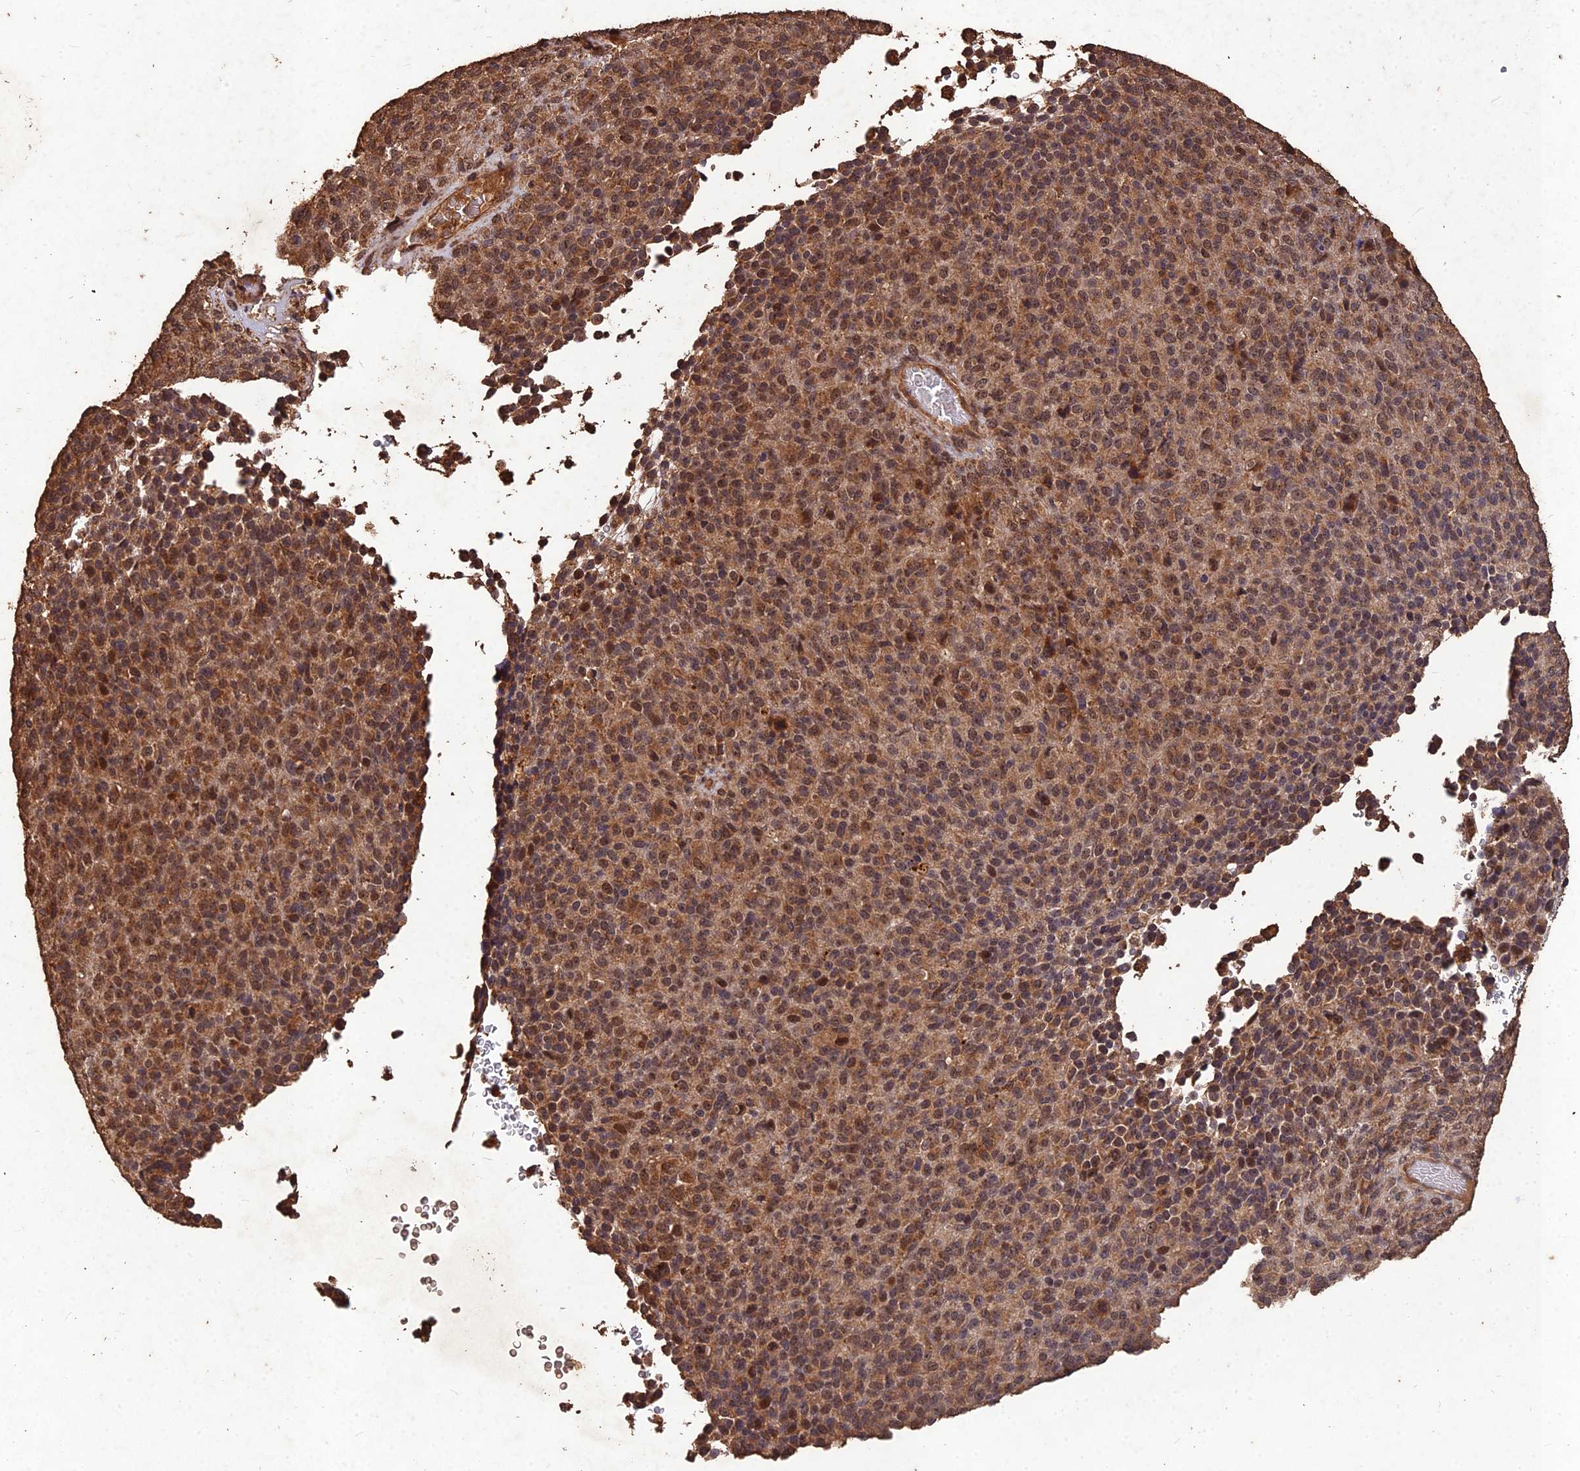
{"staining": {"intensity": "moderate", "quantity": ">75%", "location": "cytoplasmic/membranous,nuclear"}, "tissue": "melanoma", "cell_type": "Tumor cells", "image_type": "cancer", "snomed": [{"axis": "morphology", "description": "Malignant melanoma, Metastatic site"}, {"axis": "topography", "description": "Brain"}], "caption": "Immunohistochemistry (IHC) image of melanoma stained for a protein (brown), which reveals medium levels of moderate cytoplasmic/membranous and nuclear expression in about >75% of tumor cells.", "gene": "SYMPK", "patient": {"sex": "female", "age": 56}}